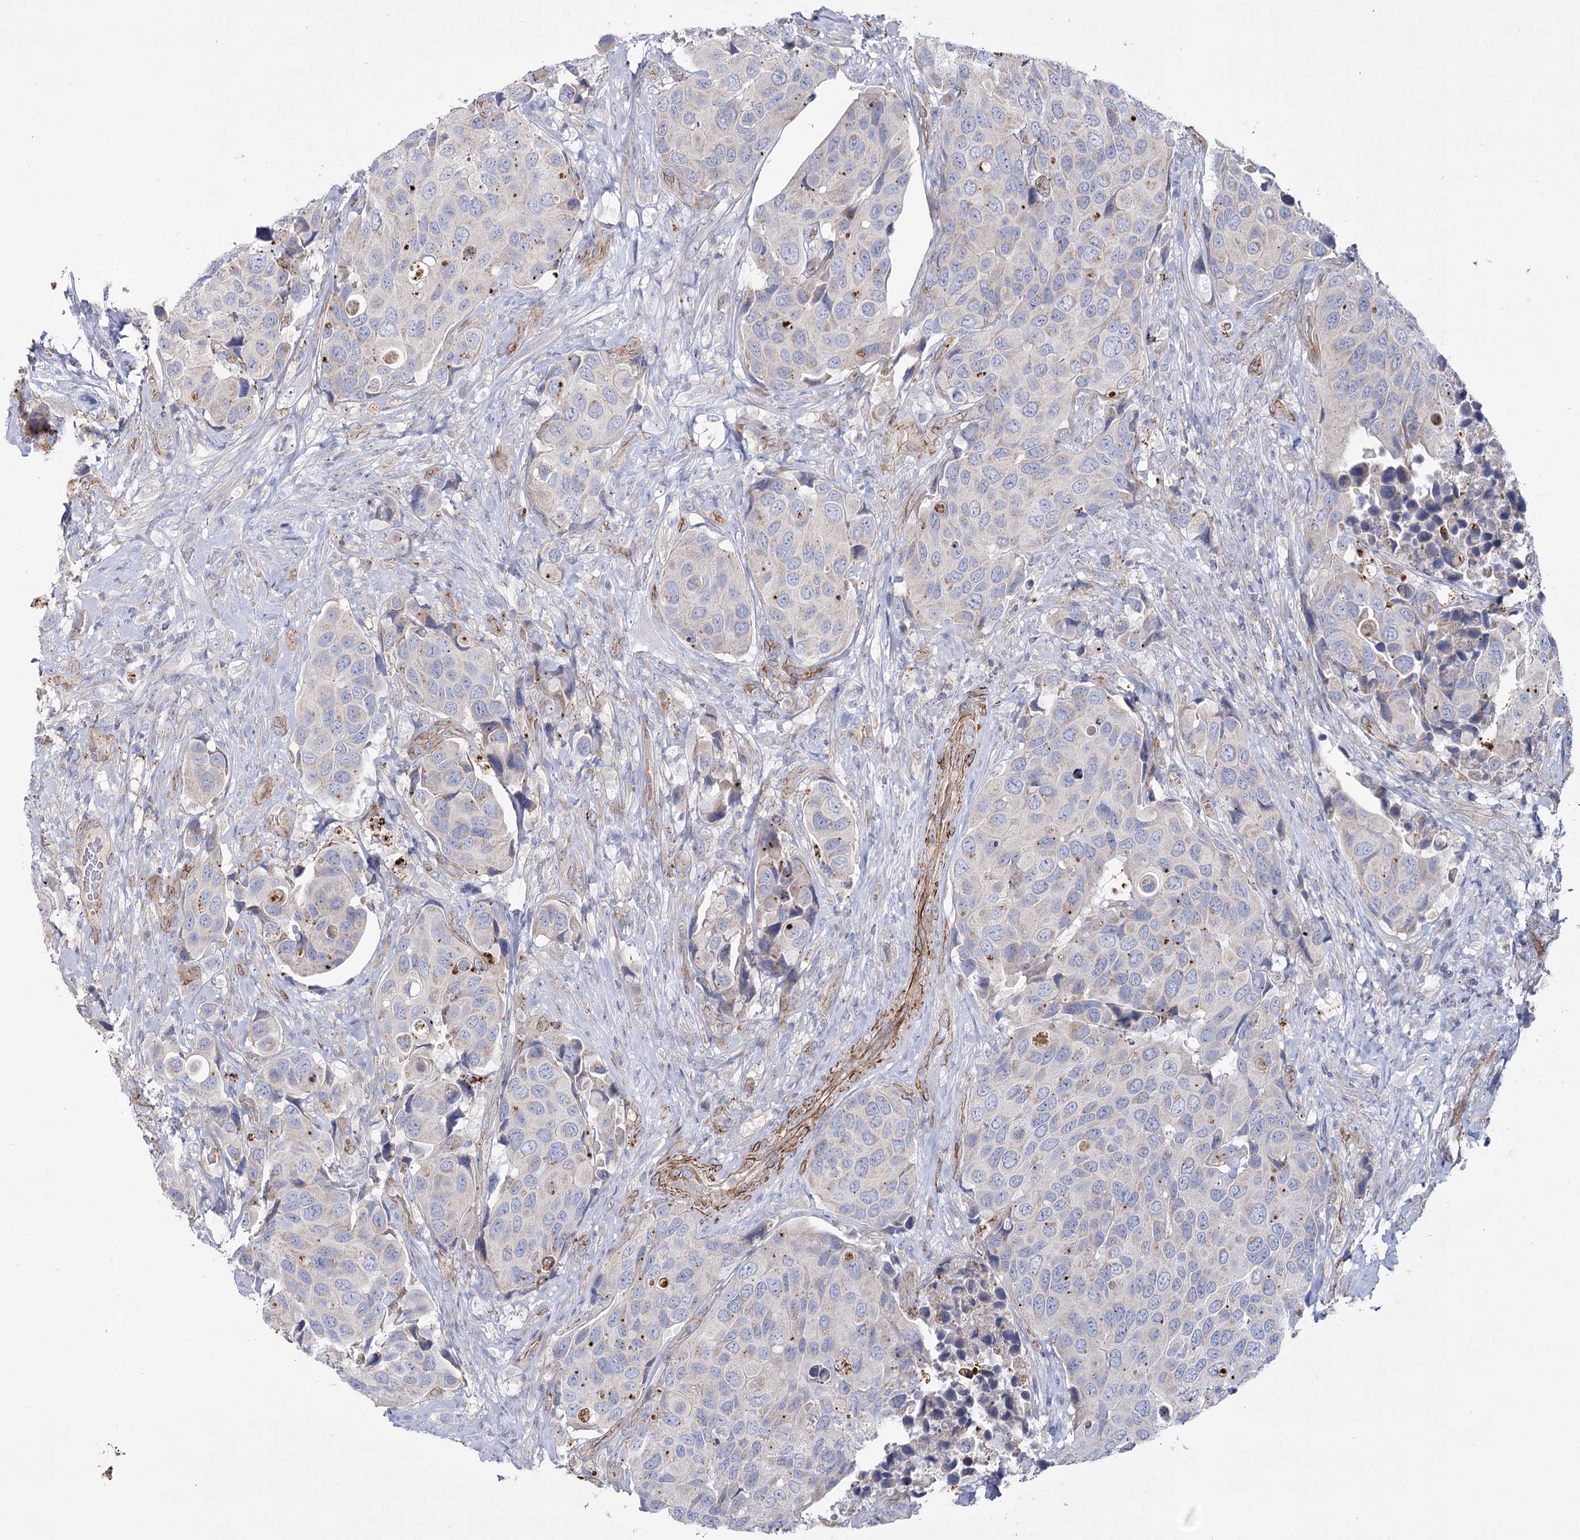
{"staining": {"intensity": "negative", "quantity": "none", "location": "none"}, "tissue": "urothelial cancer", "cell_type": "Tumor cells", "image_type": "cancer", "snomed": [{"axis": "morphology", "description": "Urothelial carcinoma, High grade"}, {"axis": "topography", "description": "Urinary bladder"}], "caption": "An image of urothelial carcinoma (high-grade) stained for a protein shows no brown staining in tumor cells. The staining is performed using DAB brown chromogen with nuclei counter-stained in using hematoxylin.", "gene": "TMEM164", "patient": {"sex": "male", "age": 74}}